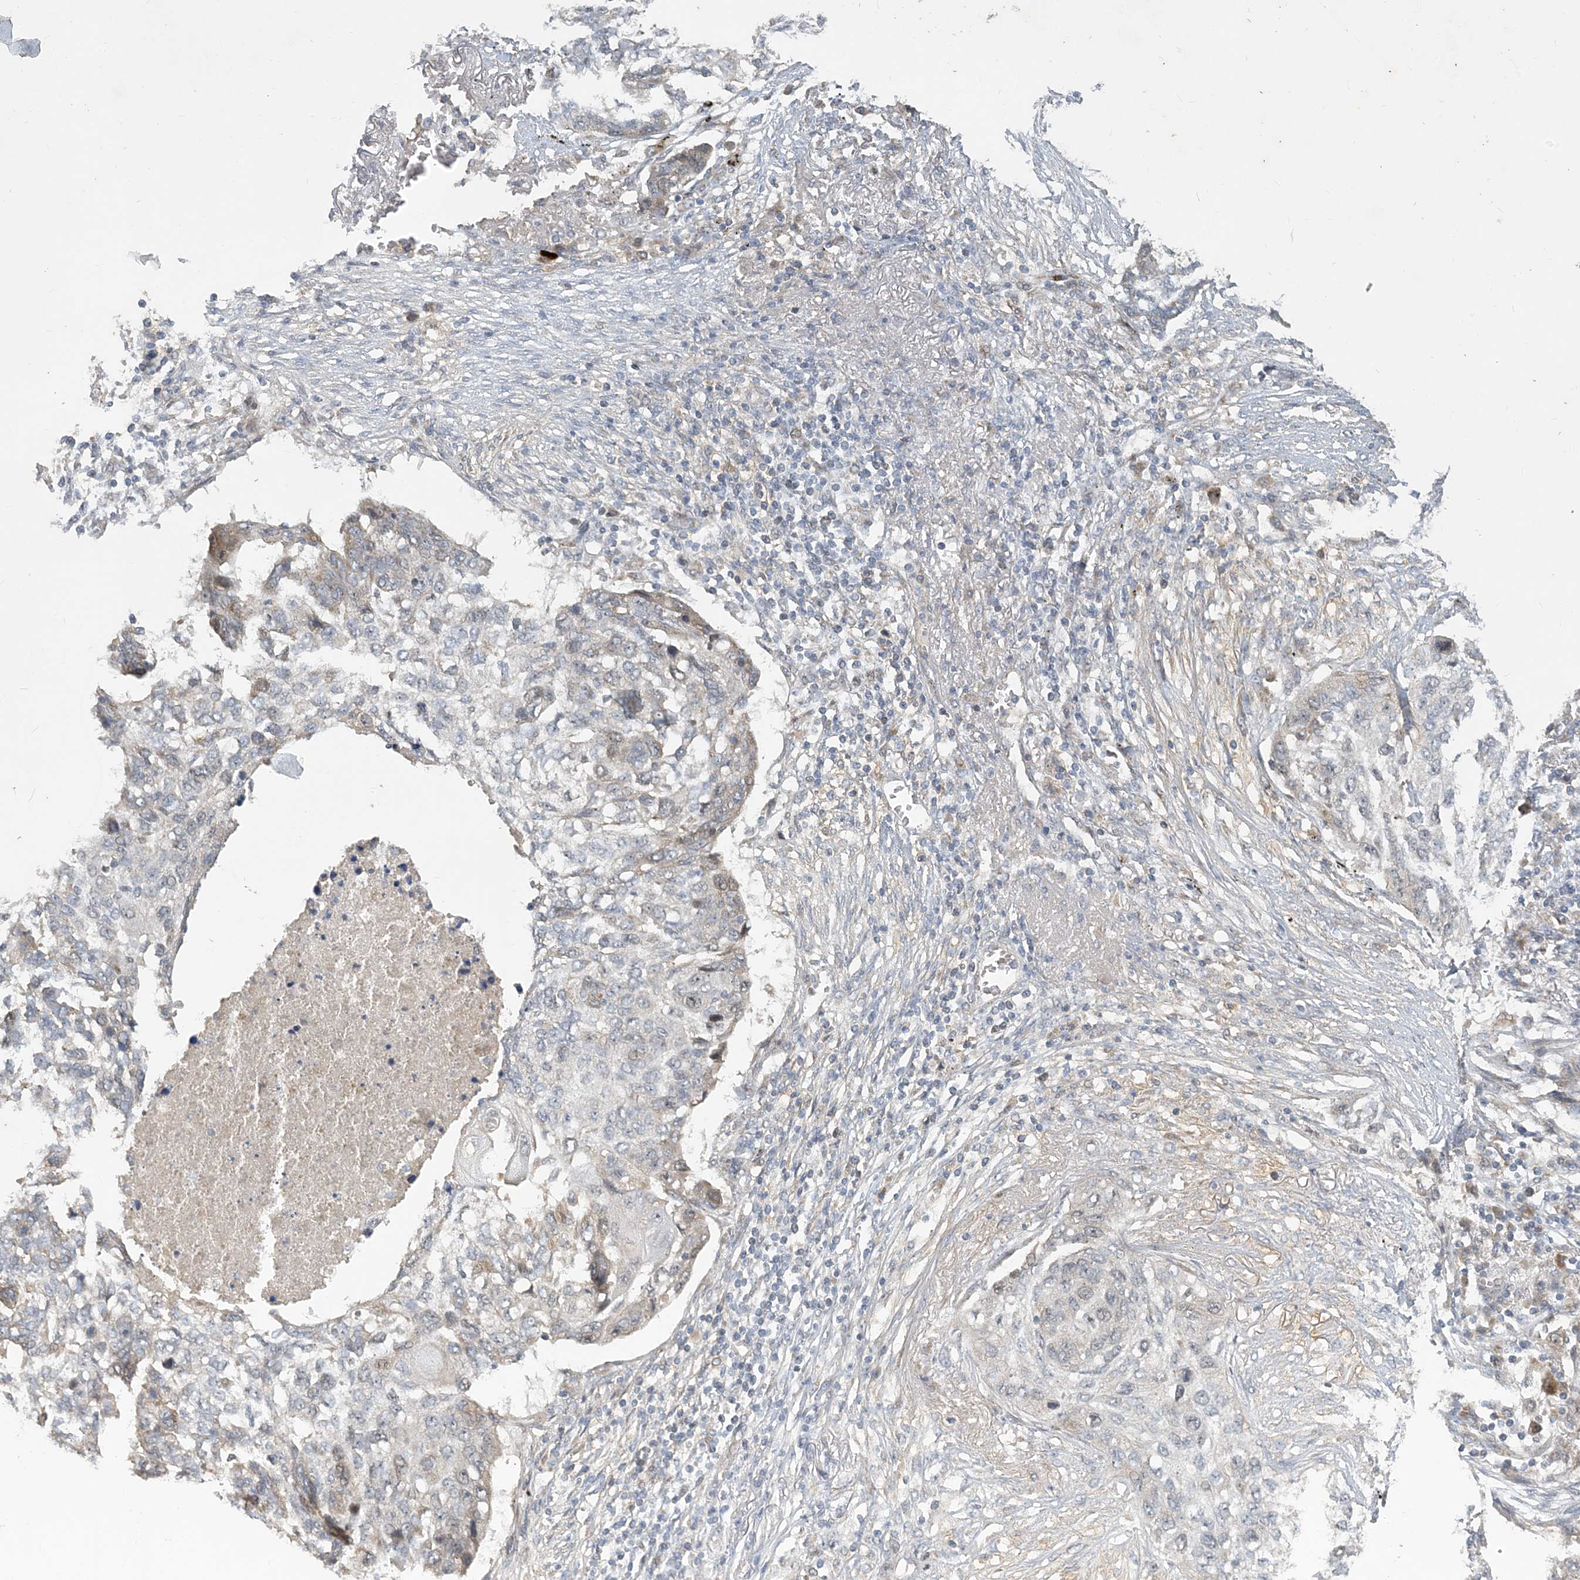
{"staining": {"intensity": "negative", "quantity": "none", "location": "none"}, "tissue": "lung cancer", "cell_type": "Tumor cells", "image_type": "cancer", "snomed": [{"axis": "morphology", "description": "Squamous cell carcinoma, NOS"}, {"axis": "topography", "description": "Lung"}], "caption": "Immunohistochemistry (IHC) histopathology image of squamous cell carcinoma (lung) stained for a protein (brown), which reveals no expression in tumor cells.", "gene": "TRAIP", "patient": {"sex": "female", "age": 63}}